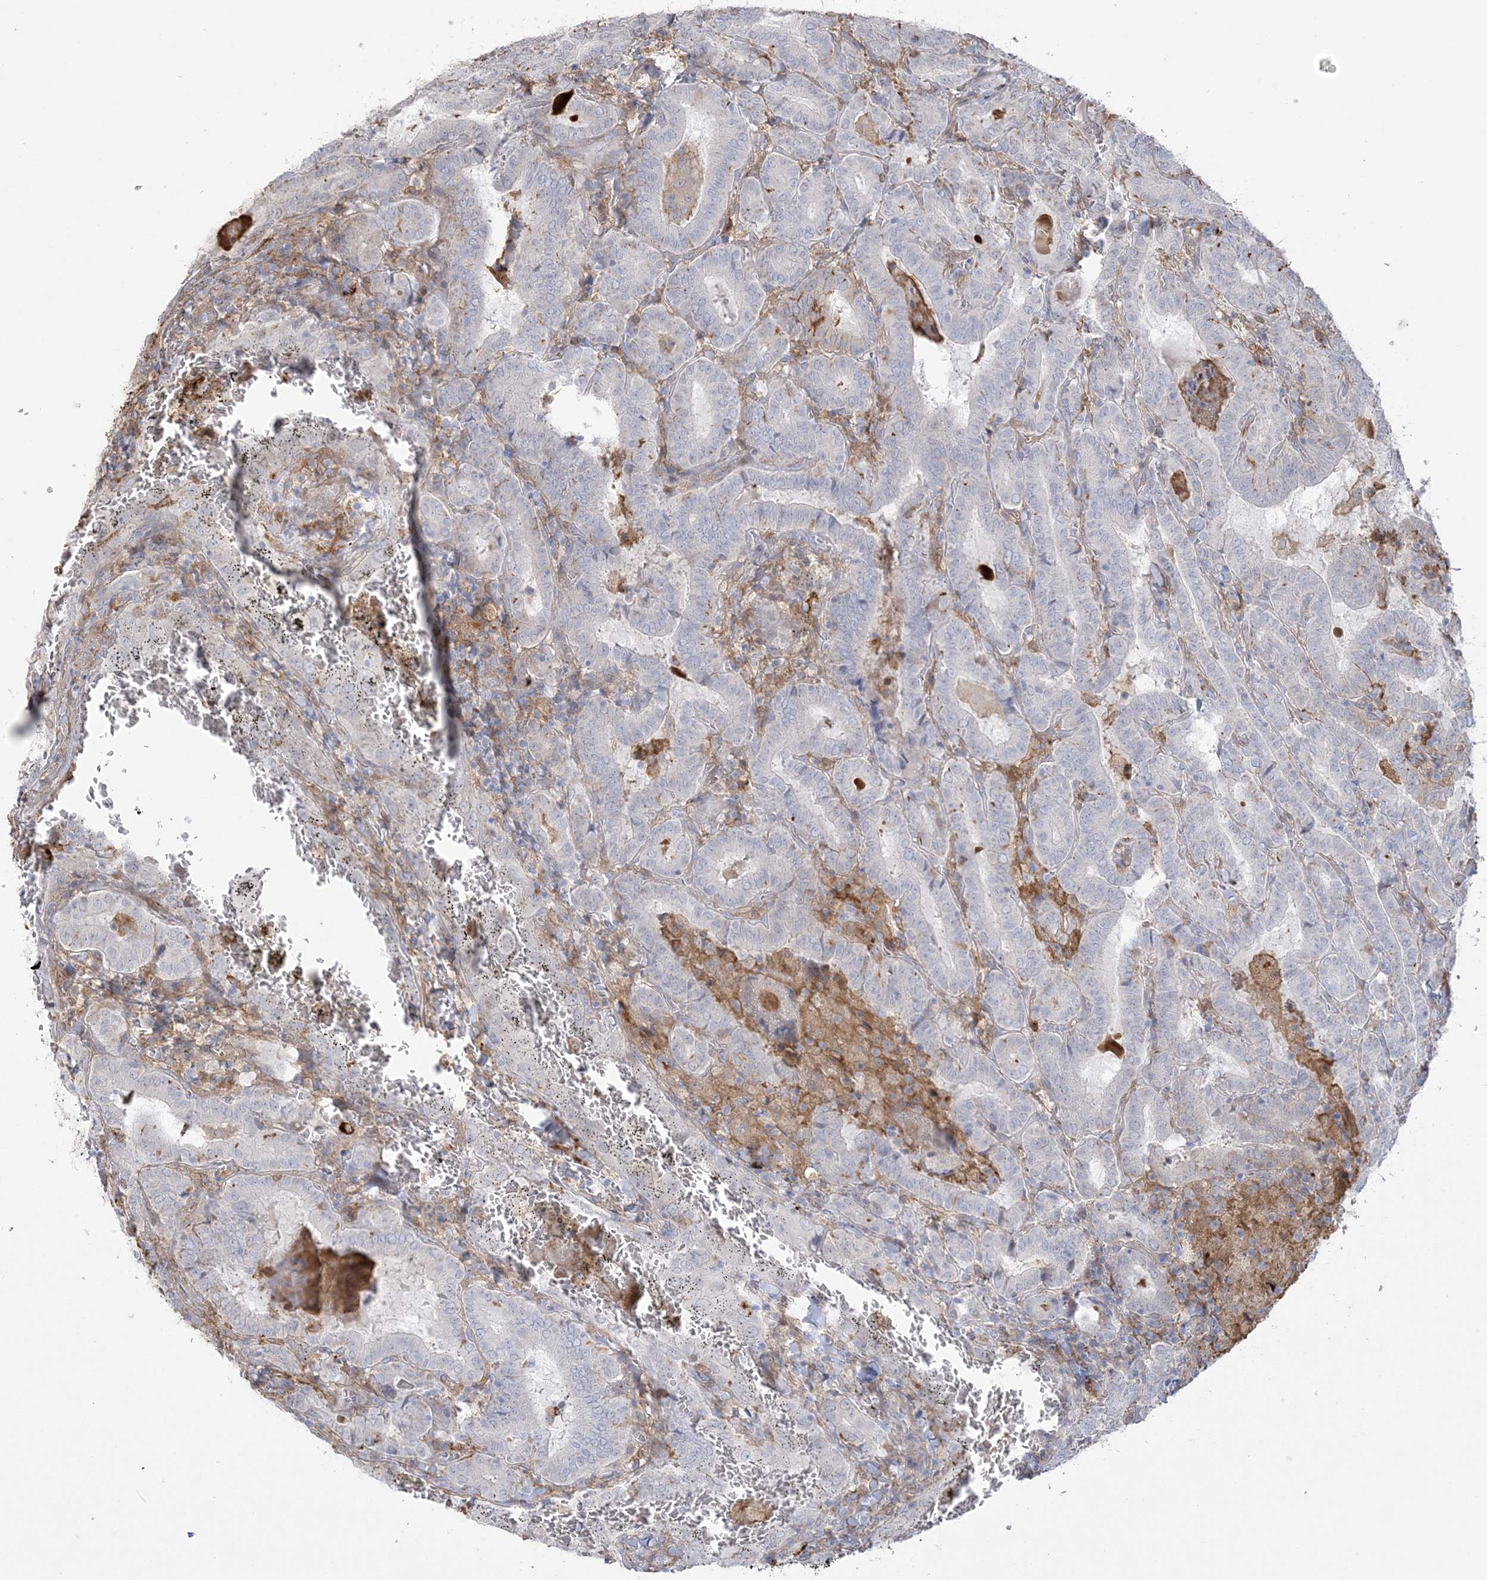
{"staining": {"intensity": "weak", "quantity": "<25%", "location": "cytoplasmic/membranous"}, "tissue": "thyroid cancer", "cell_type": "Tumor cells", "image_type": "cancer", "snomed": [{"axis": "morphology", "description": "Papillary adenocarcinoma, NOS"}, {"axis": "topography", "description": "Thyroid gland"}], "caption": "Immunohistochemistry micrograph of thyroid cancer (papillary adenocarcinoma) stained for a protein (brown), which demonstrates no positivity in tumor cells.", "gene": "HAAO", "patient": {"sex": "female", "age": 72}}